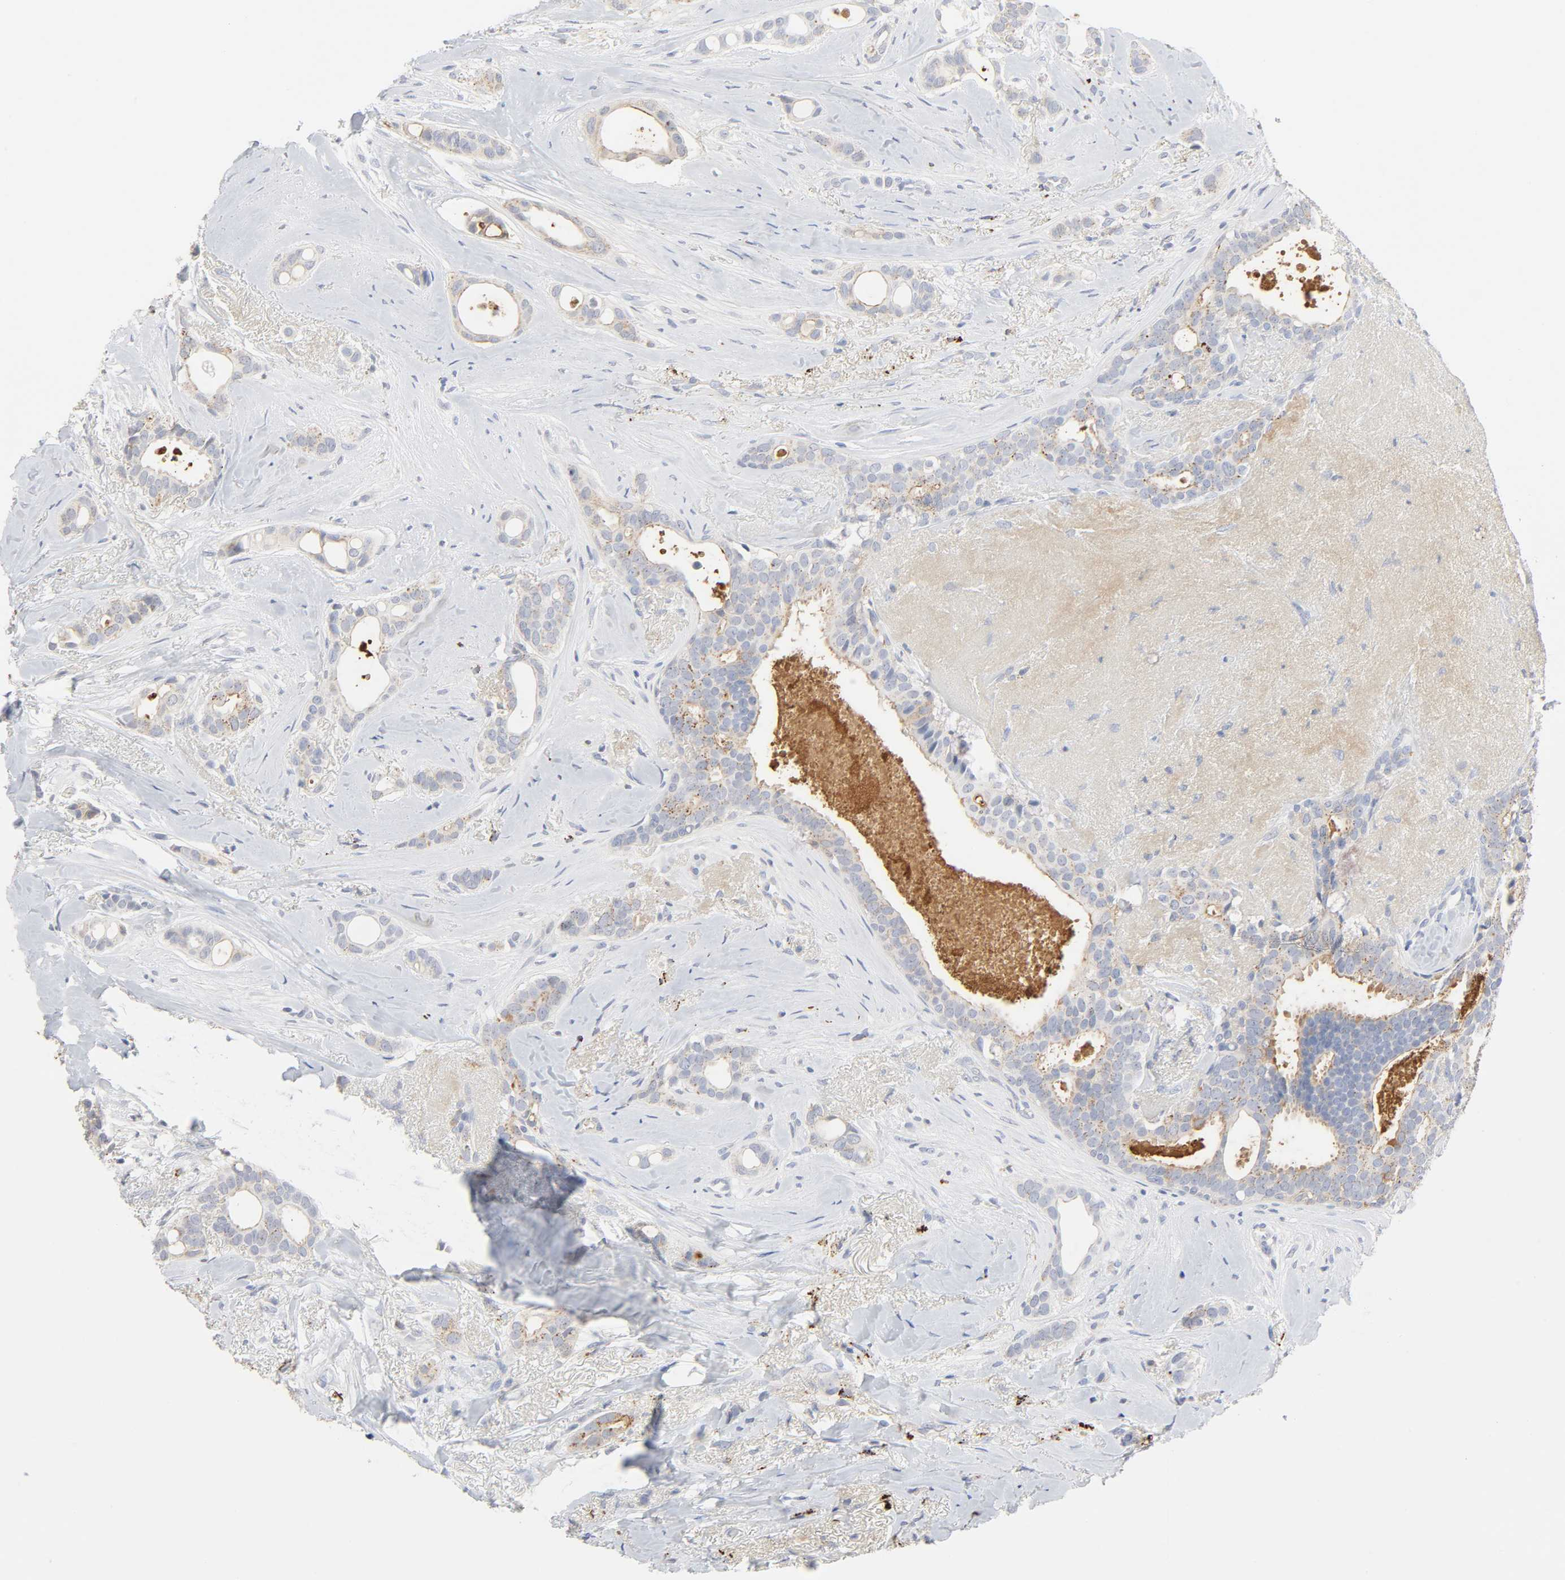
{"staining": {"intensity": "weak", "quantity": "25%-75%", "location": "cytoplasmic/membranous"}, "tissue": "breast cancer", "cell_type": "Tumor cells", "image_type": "cancer", "snomed": [{"axis": "morphology", "description": "Duct carcinoma"}, {"axis": "topography", "description": "Breast"}], "caption": "About 25%-75% of tumor cells in infiltrating ductal carcinoma (breast) reveal weak cytoplasmic/membranous protein positivity as visualized by brown immunohistochemical staining.", "gene": "MAGEB17", "patient": {"sex": "female", "age": 54}}